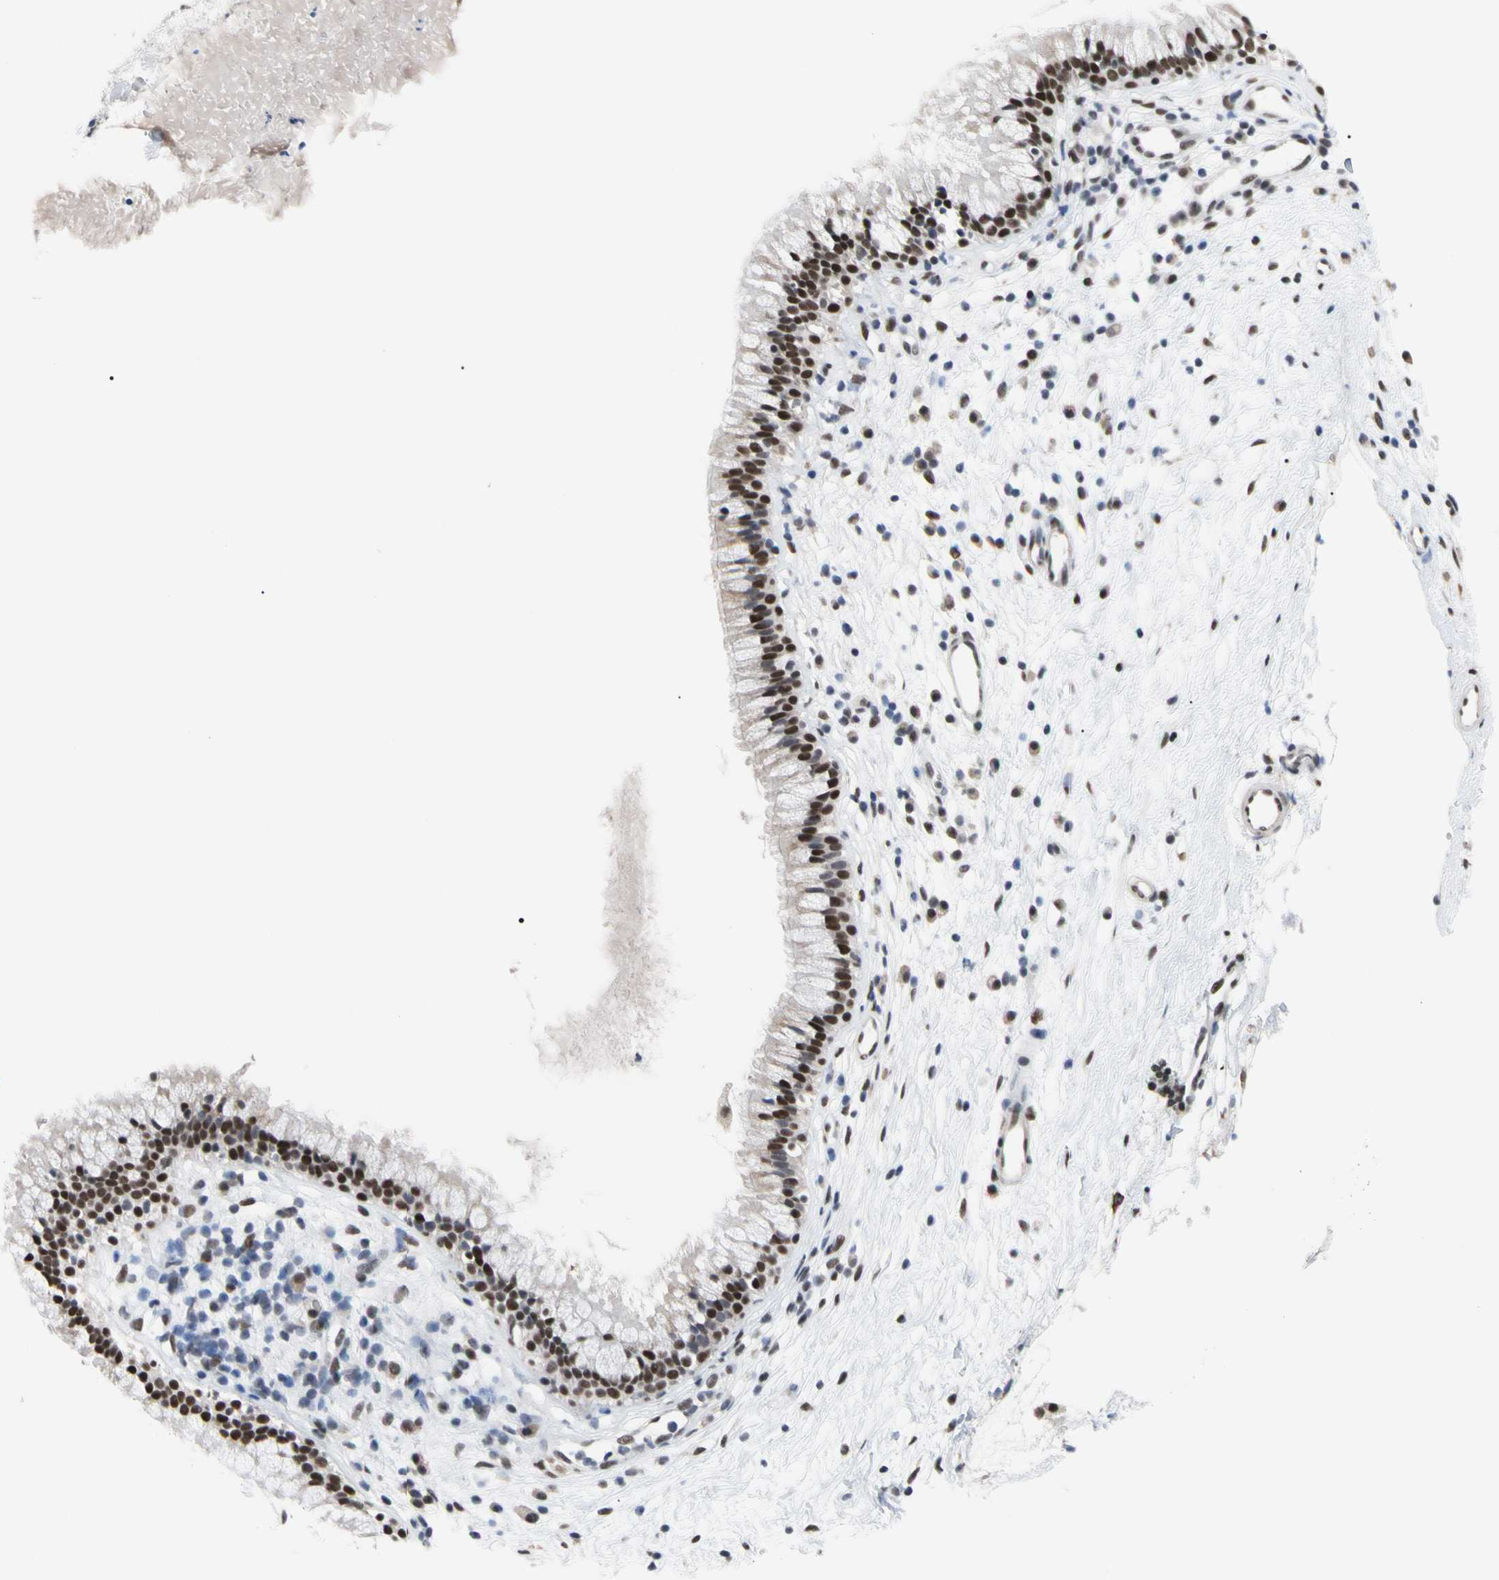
{"staining": {"intensity": "strong", "quantity": ">75%", "location": "nuclear"}, "tissue": "nasopharynx", "cell_type": "Respiratory epithelial cells", "image_type": "normal", "snomed": [{"axis": "morphology", "description": "Normal tissue, NOS"}, {"axis": "topography", "description": "Nasopharynx"}], "caption": "Protein staining exhibits strong nuclear positivity in about >75% of respiratory epithelial cells in normal nasopharynx.", "gene": "FAM98B", "patient": {"sex": "male", "age": 21}}